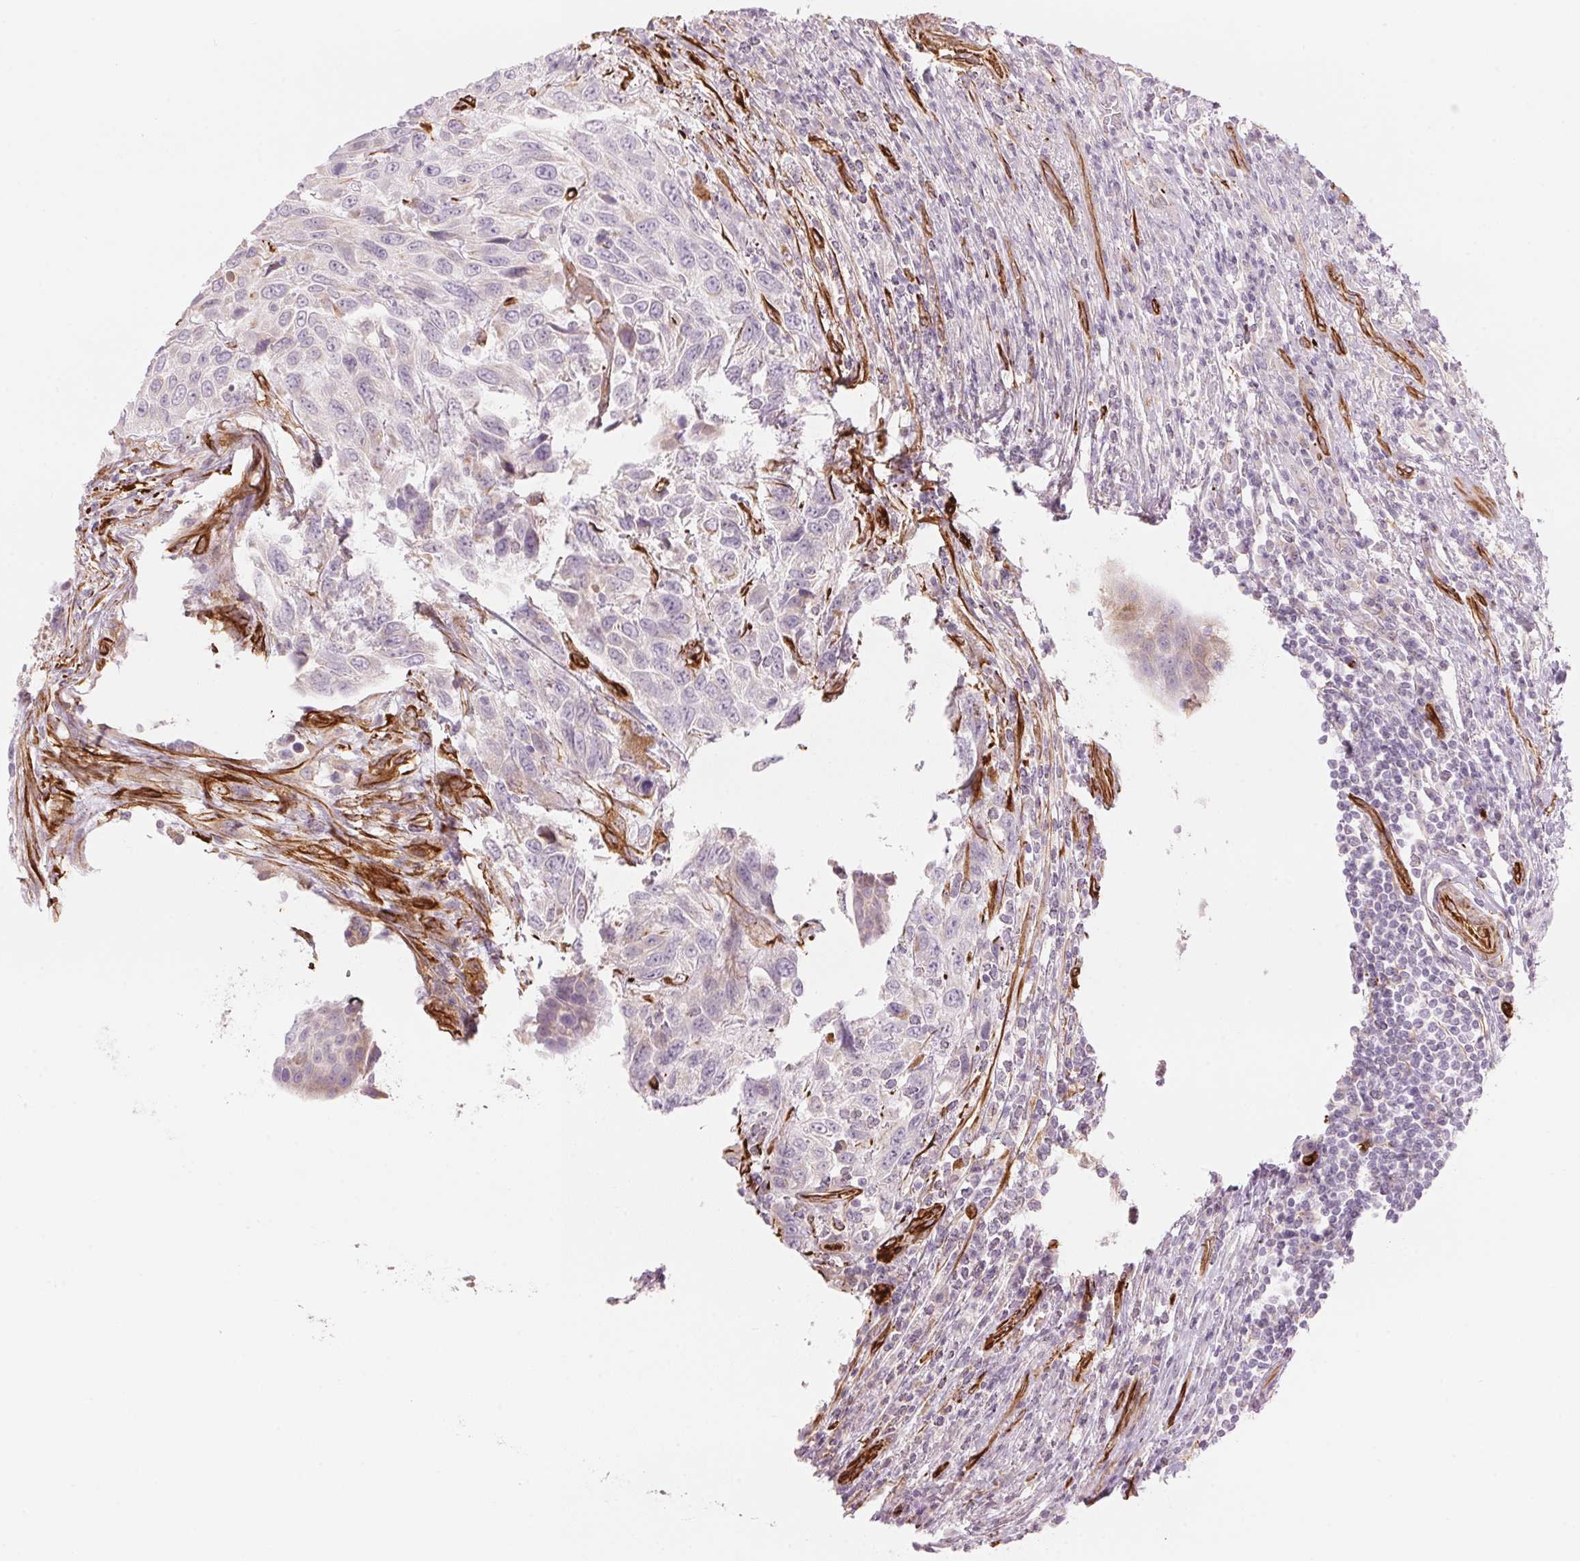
{"staining": {"intensity": "moderate", "quantity": "<25%", "location": "cytoplasmic/membranous"}, "tissue": "urothelial cancer", "cell_type": "Tumor cells", "image_type": "cancer", "snomed": [{"axis": "morphology", "description": "Urothelial carcinoma, High grade"}, {"axis": "topography", "description": "Urinary bladder"}], "caption": "A brown stain shows moderate cytoplasmic/membranous staining of a protein in urothelial carcinoma (high-grade) tumor cells.", "gene": "CLPS", "patient": {"sex": "female", "age": 70}}